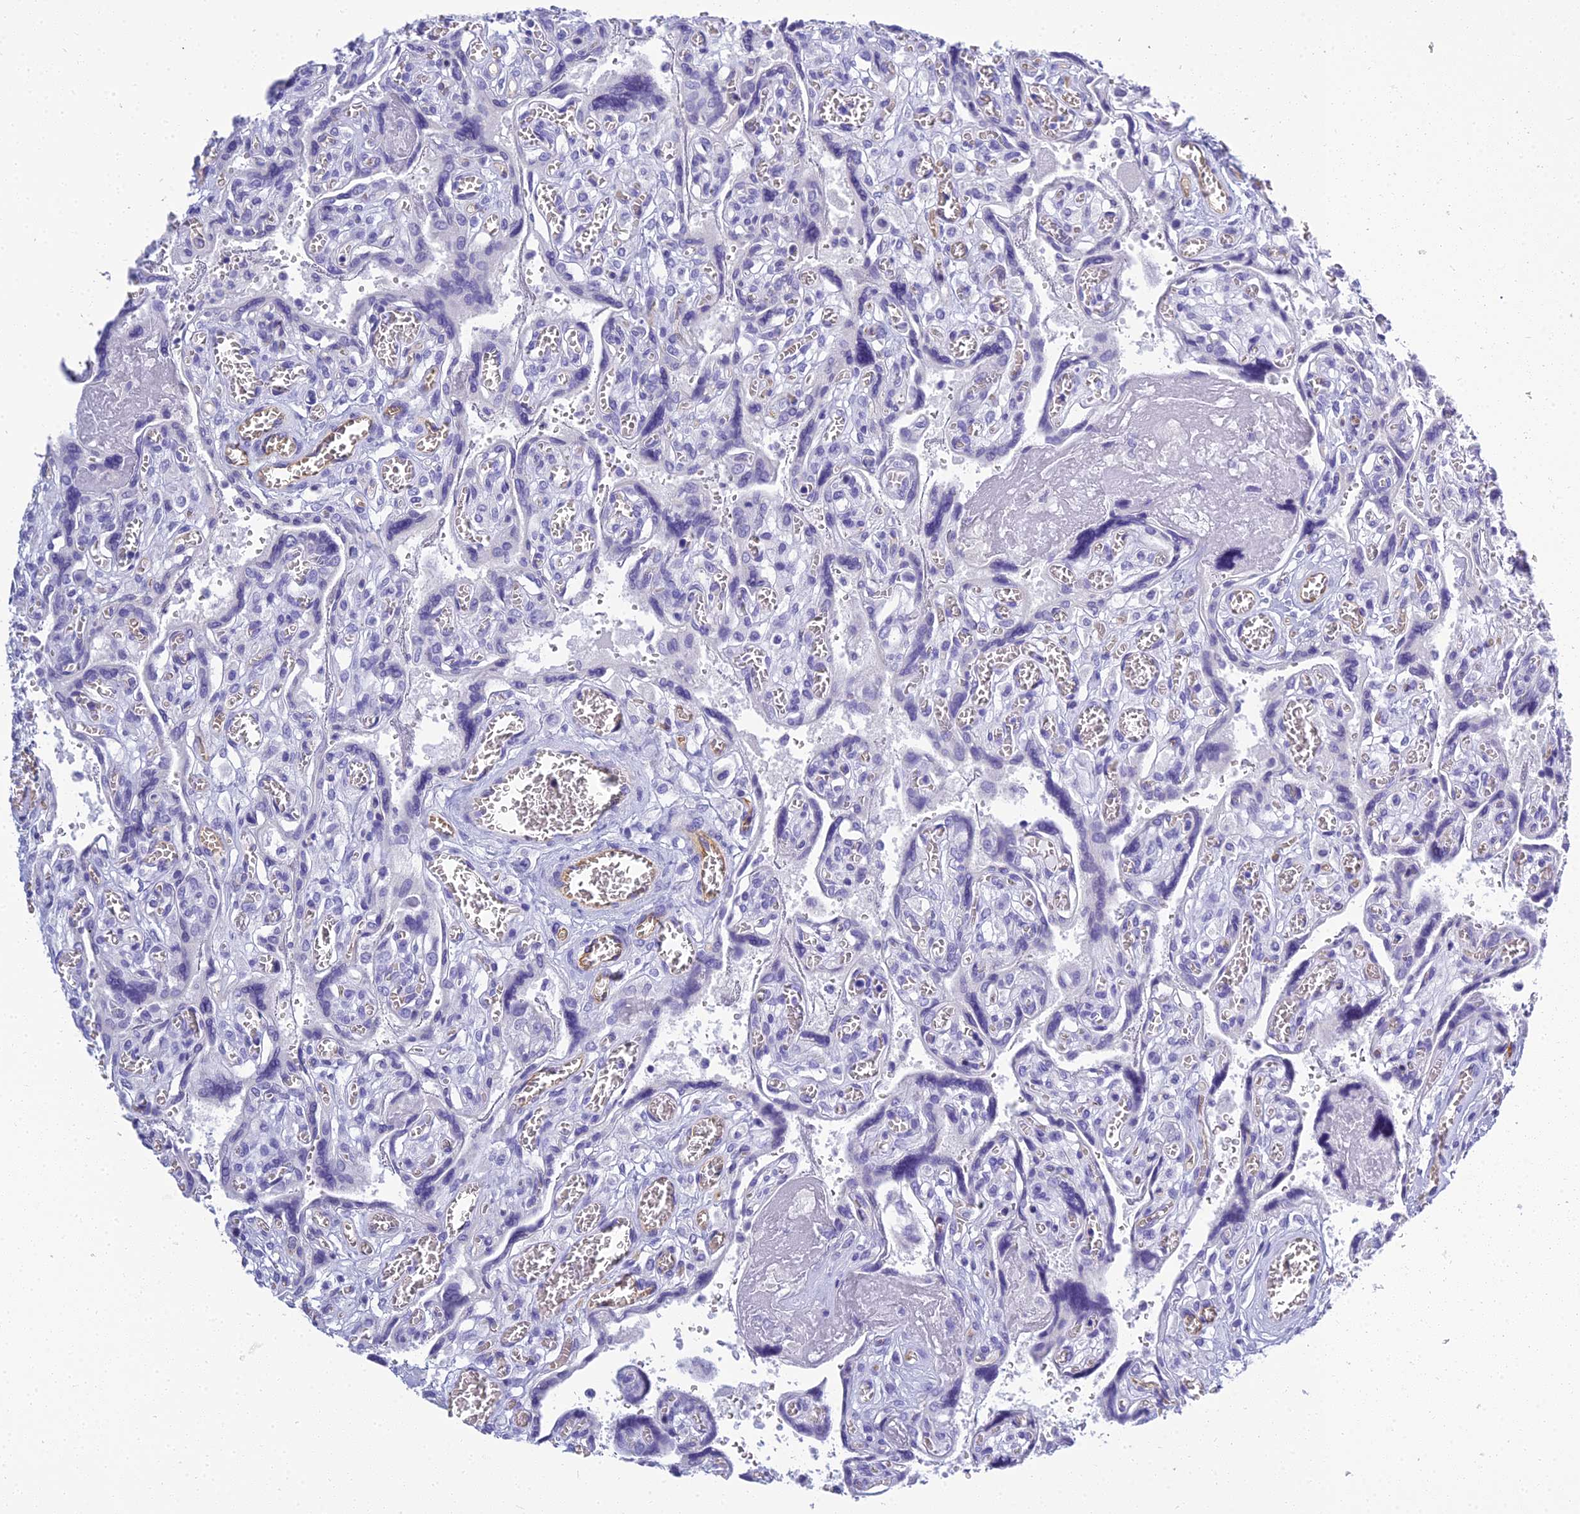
{"staining": {"intensity": "negative", "quantity": "none", "location": "none"}, "tissue": "placenta", "cell_type": "Decidual cells", "image_type": "normal", "snomed": [{"axis": "morphology", "description": "Normal tissue, NOS"}, {"axis": "topography", "description": "Placenta"}], "caption": "IHC of benign human placenta reveals no staining in decidual cells.", "gene": "NINJ1", "patient": {"sex": "female", "age": 39}}